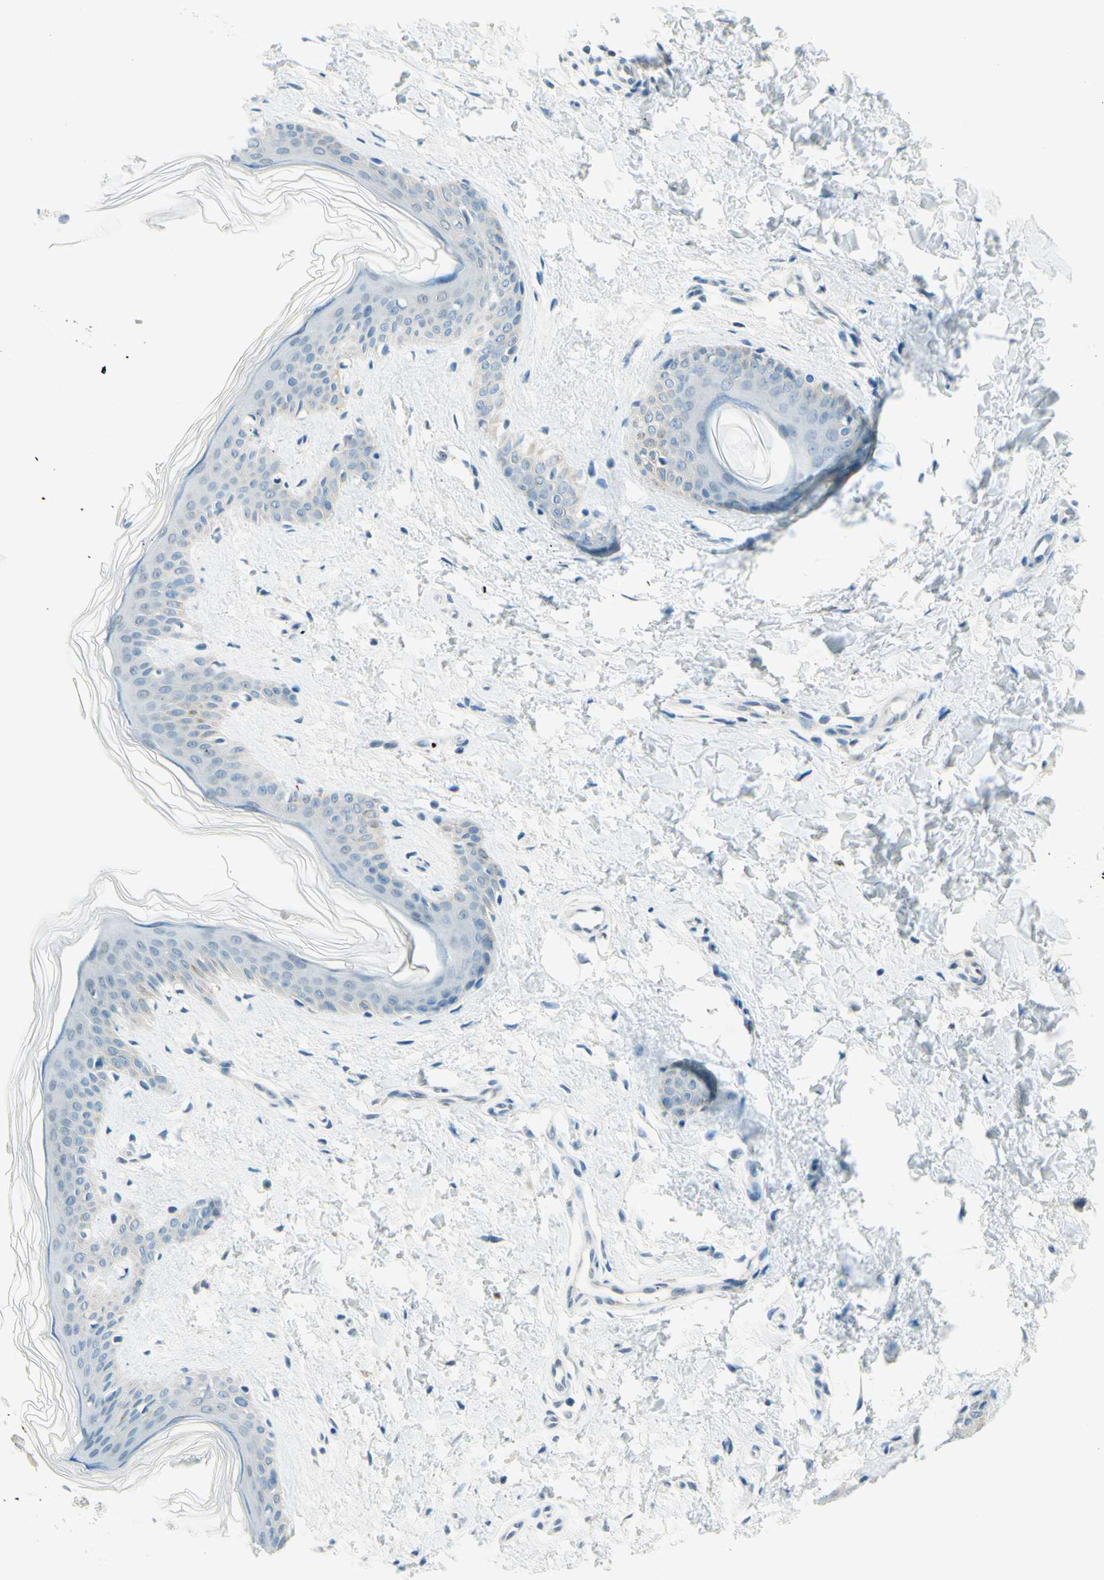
{"staining": {"intensity": "negative", "quantity": "none", "location": "none"}, "tissue": "skin", "cell_type": "Fibroblasts", "image_type": "normal", "snomed": [{"axis": "morphology", "description": "Normal tissue, NOS"}, {"axis": "topography", "description": "Skin"}], "caption": "Protein analysis of benign skin demonstrates no significant expression in fibroblasts.", "gene": "JPH1", "patient": {"sex": "female", "age": 41}}